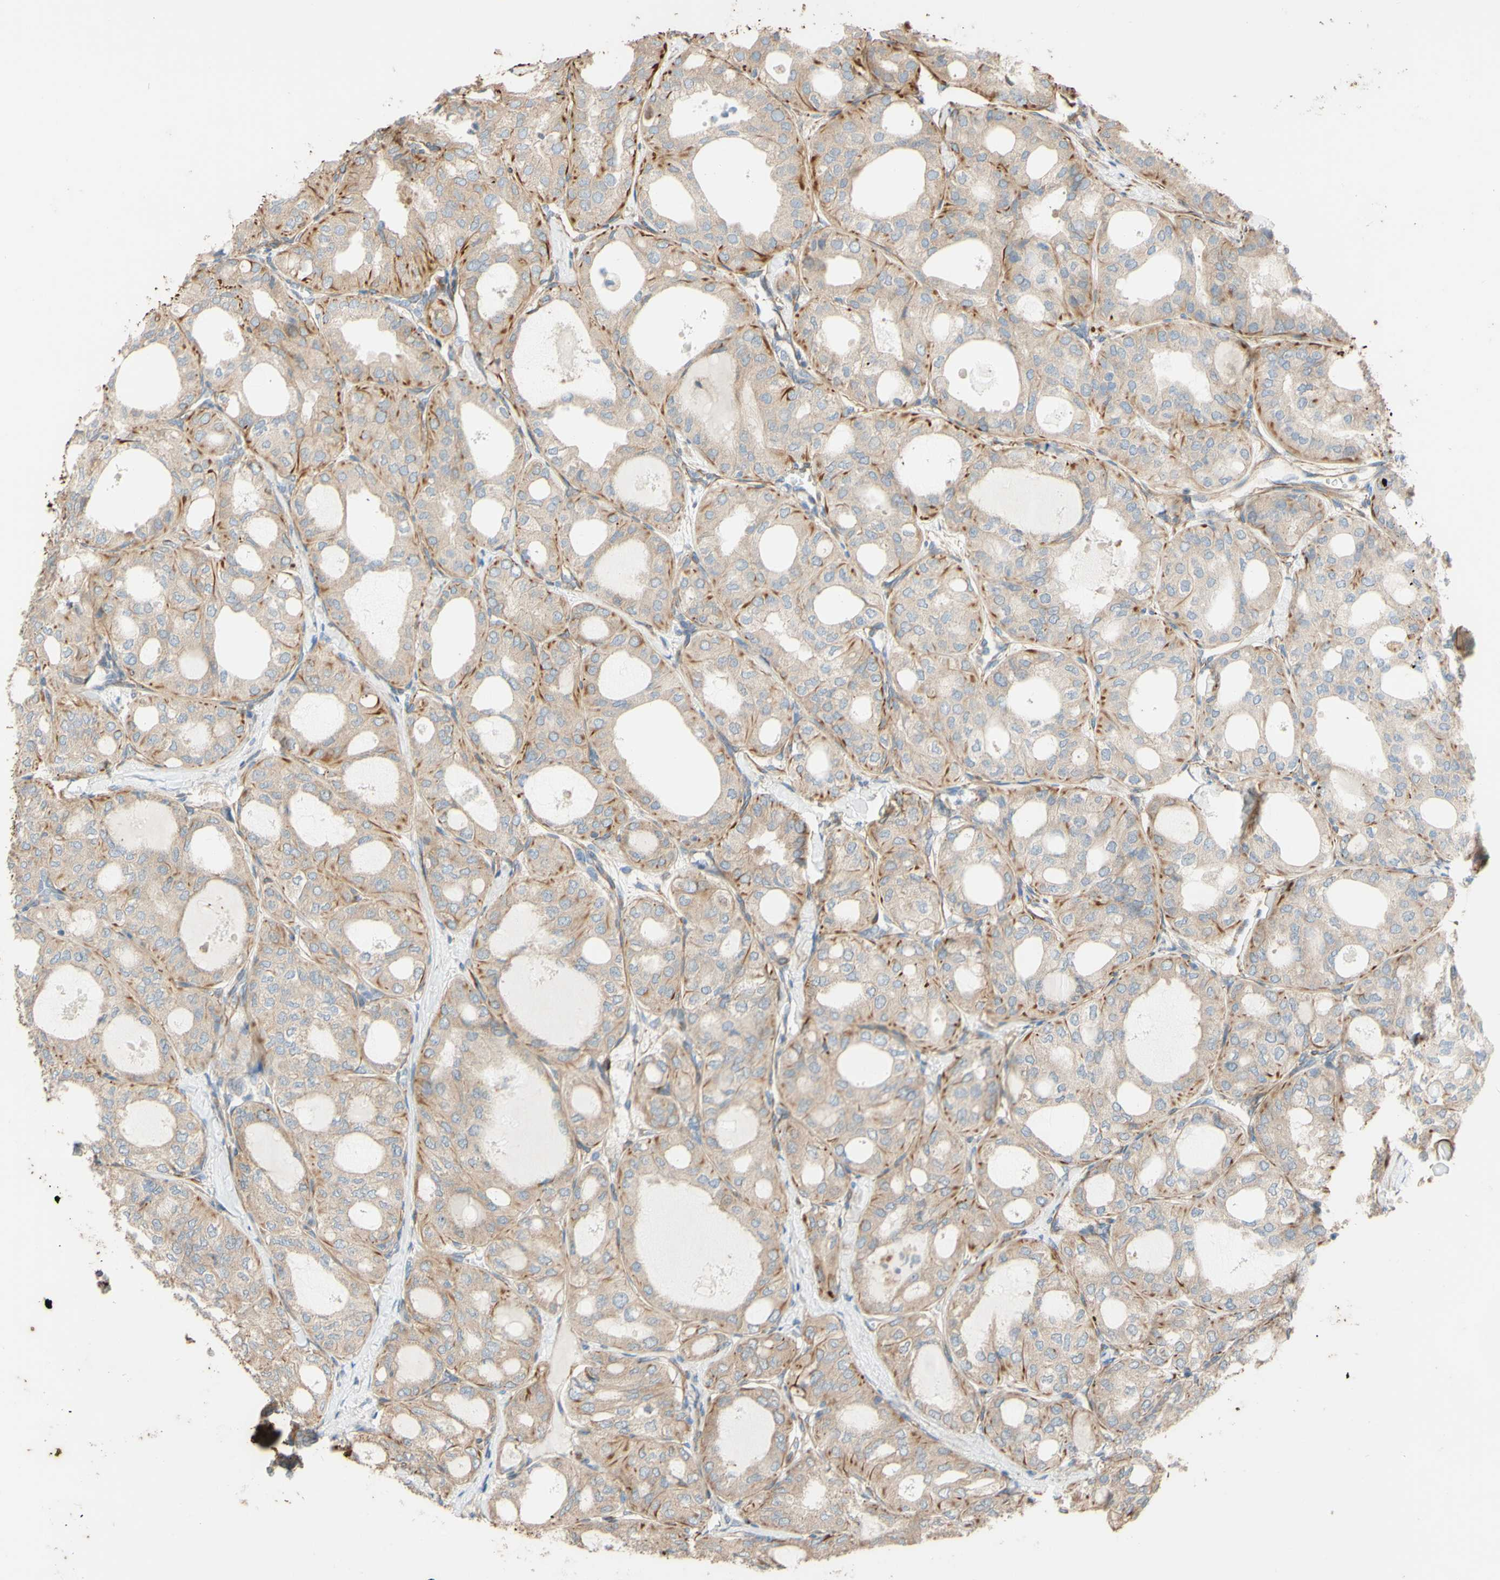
{"staining": {"intensity": "weak", "quantity": ">75%", "location": "cytoplasmic/membranous"}, "tissue": "thyroid cancer", "cell_type": "Tumor cells", "image_type": "cancer", "snomed": [{"axis": "morphology", "description": "Follicular adenoma carcinoma, NOS"}, {"axis": "topography", "description": "Thyroid gland"}], "caption": "The micrograph demonstrates immunohistochemical staining of thyroid cancer. There is weak cytoplasmic/membranous positivity is appreciated in approximately >75% of tumor cells. (Stains: DAB in brown, nuclei in blue, Microscopy: brightfield microscopy at high magnification).", "gene": "C1orf43", "patient": {"sex": "male", "age": 75}}